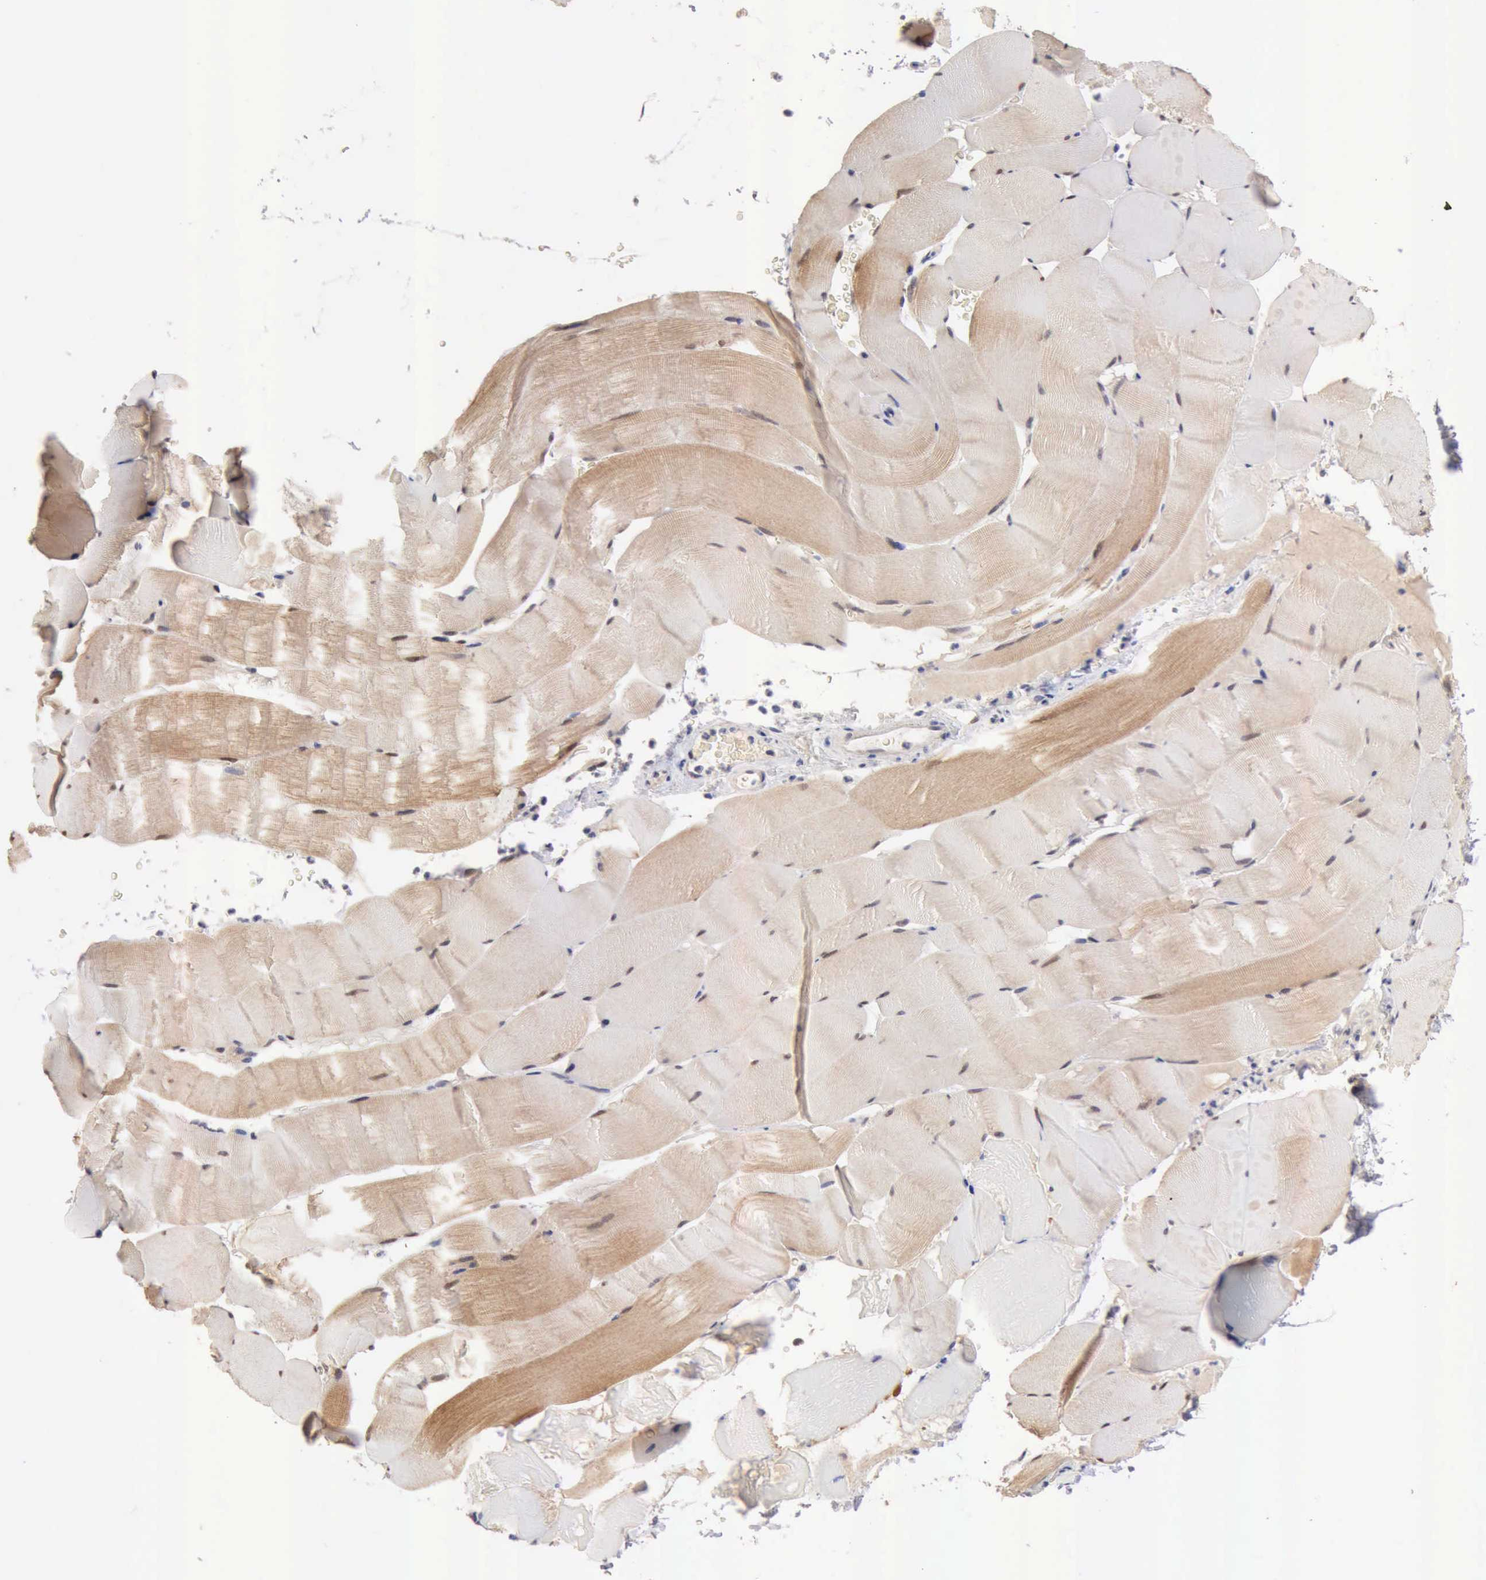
{"staining": {"intensity": "weak", "quantity": "25%-75%", "location": "cytoplasmic/membranous"}, "tissue": "skeletal muscle", "cell_type": "Myocytes", "image_type": "normal", "snomed": [{"axis": "morphology", "description": "Normal tissue, NOS"}, {"axis": "topography", "description": "Skeletal muscle"}], "caption": "IHC photomicrograph of benign skeletal muscle stained for a protein (brown), which exhibits low levels of weak cytoplasmic/membranous staining in about 25%-75% of myocytes.", "gene": "PTGR2", "patient": {"sex": "male", "age": 62}}